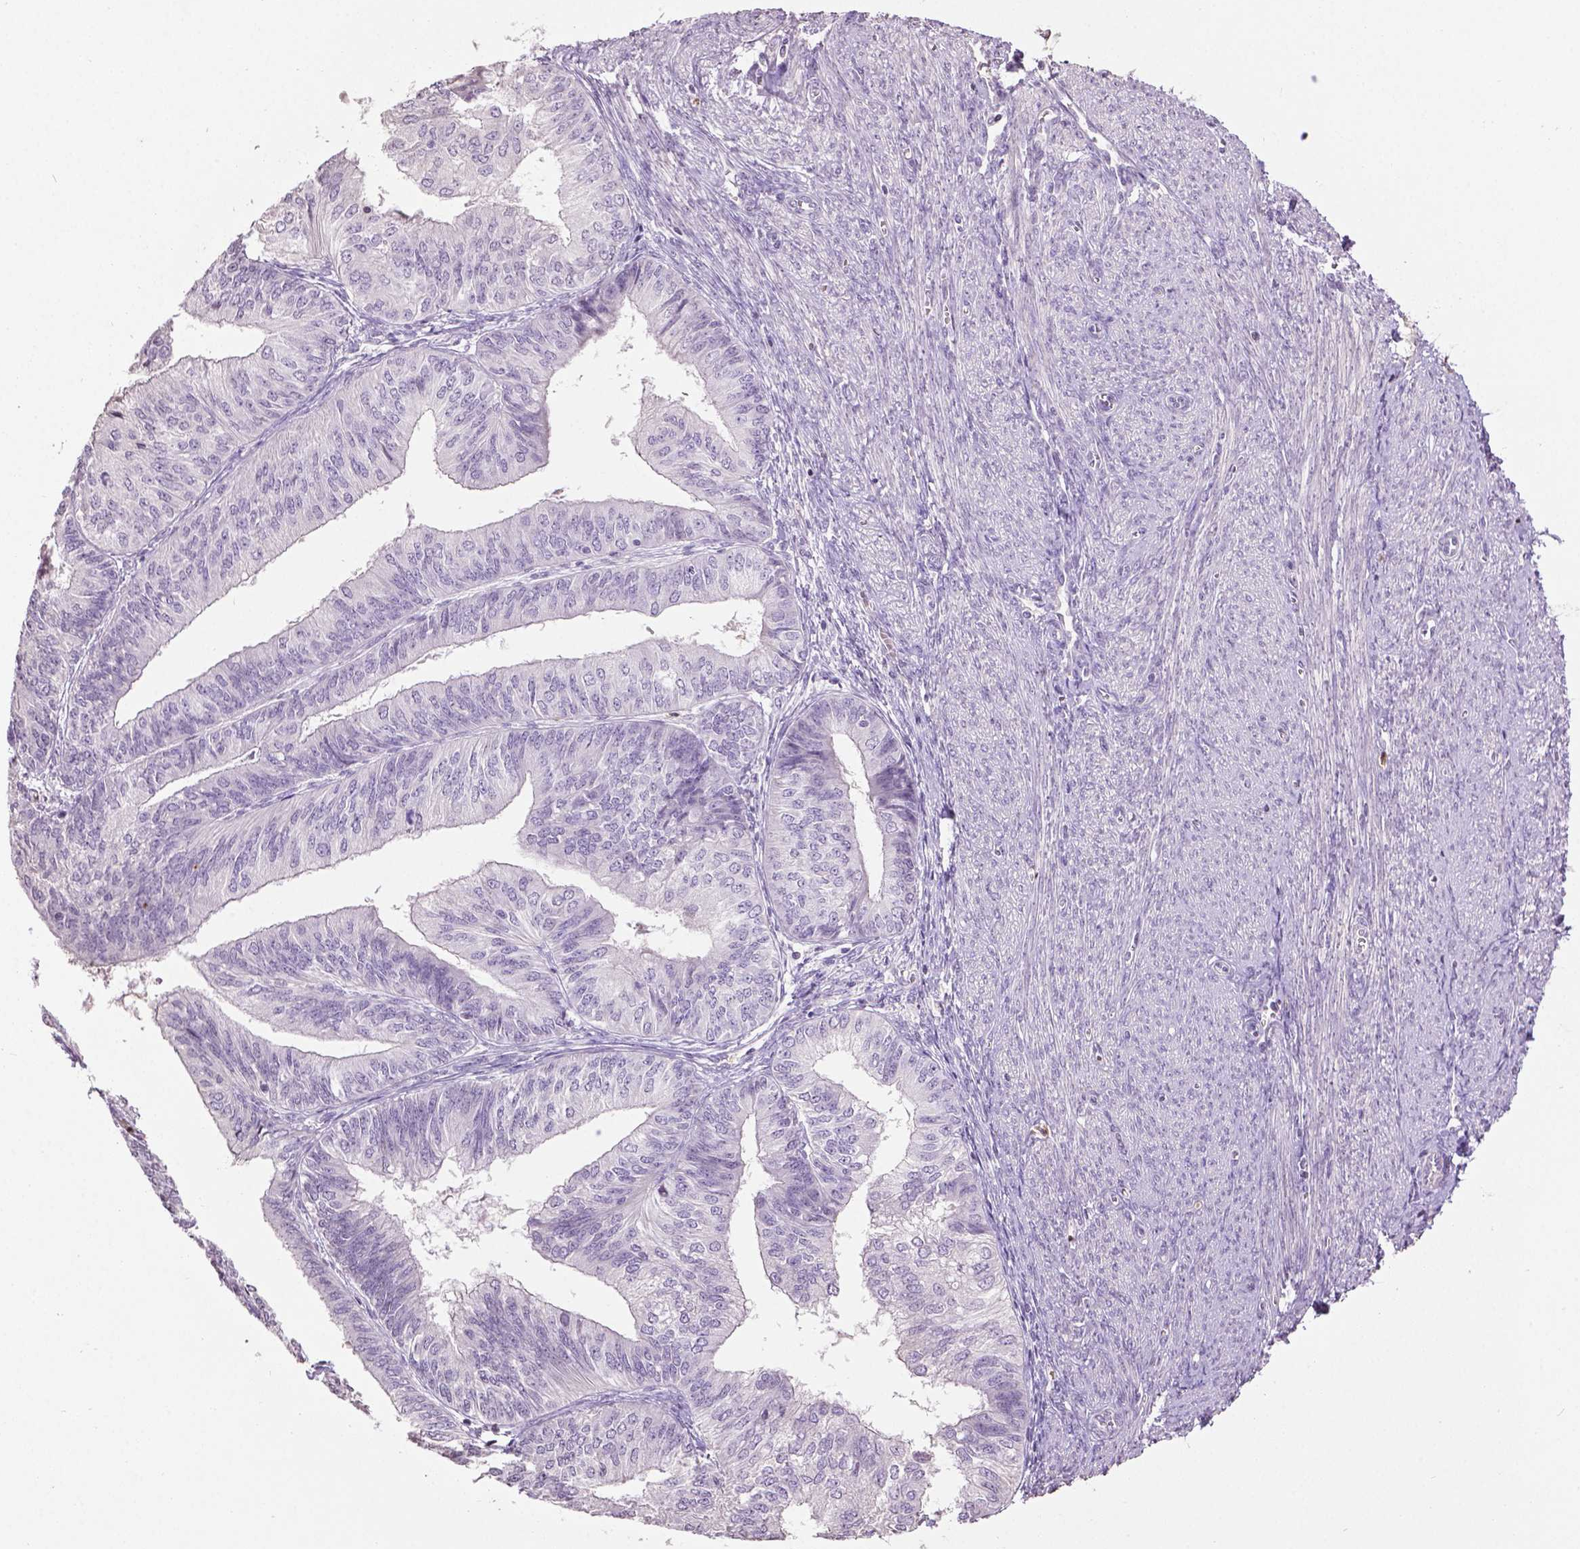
{"staining": {"intensity": "negative", "quantity": "none", "location": "none"}, "tissue": "endometrial cancer", "cell_type": "Tumor cells", "image_type": "cancer", "snomed": [{"axis": "morphology", "description": "Adenocarcinoma, NOS"}, {"axis": "topography", "description": "Endometrium"}], "caption": "Immunohistochemical staining of human endometrial adenocarcinoma displays no significant expression in tumor cells. Nuclei are stained in blue.", "gene": "NTNG2", "patient": {"sex": "female", "age": 58}}